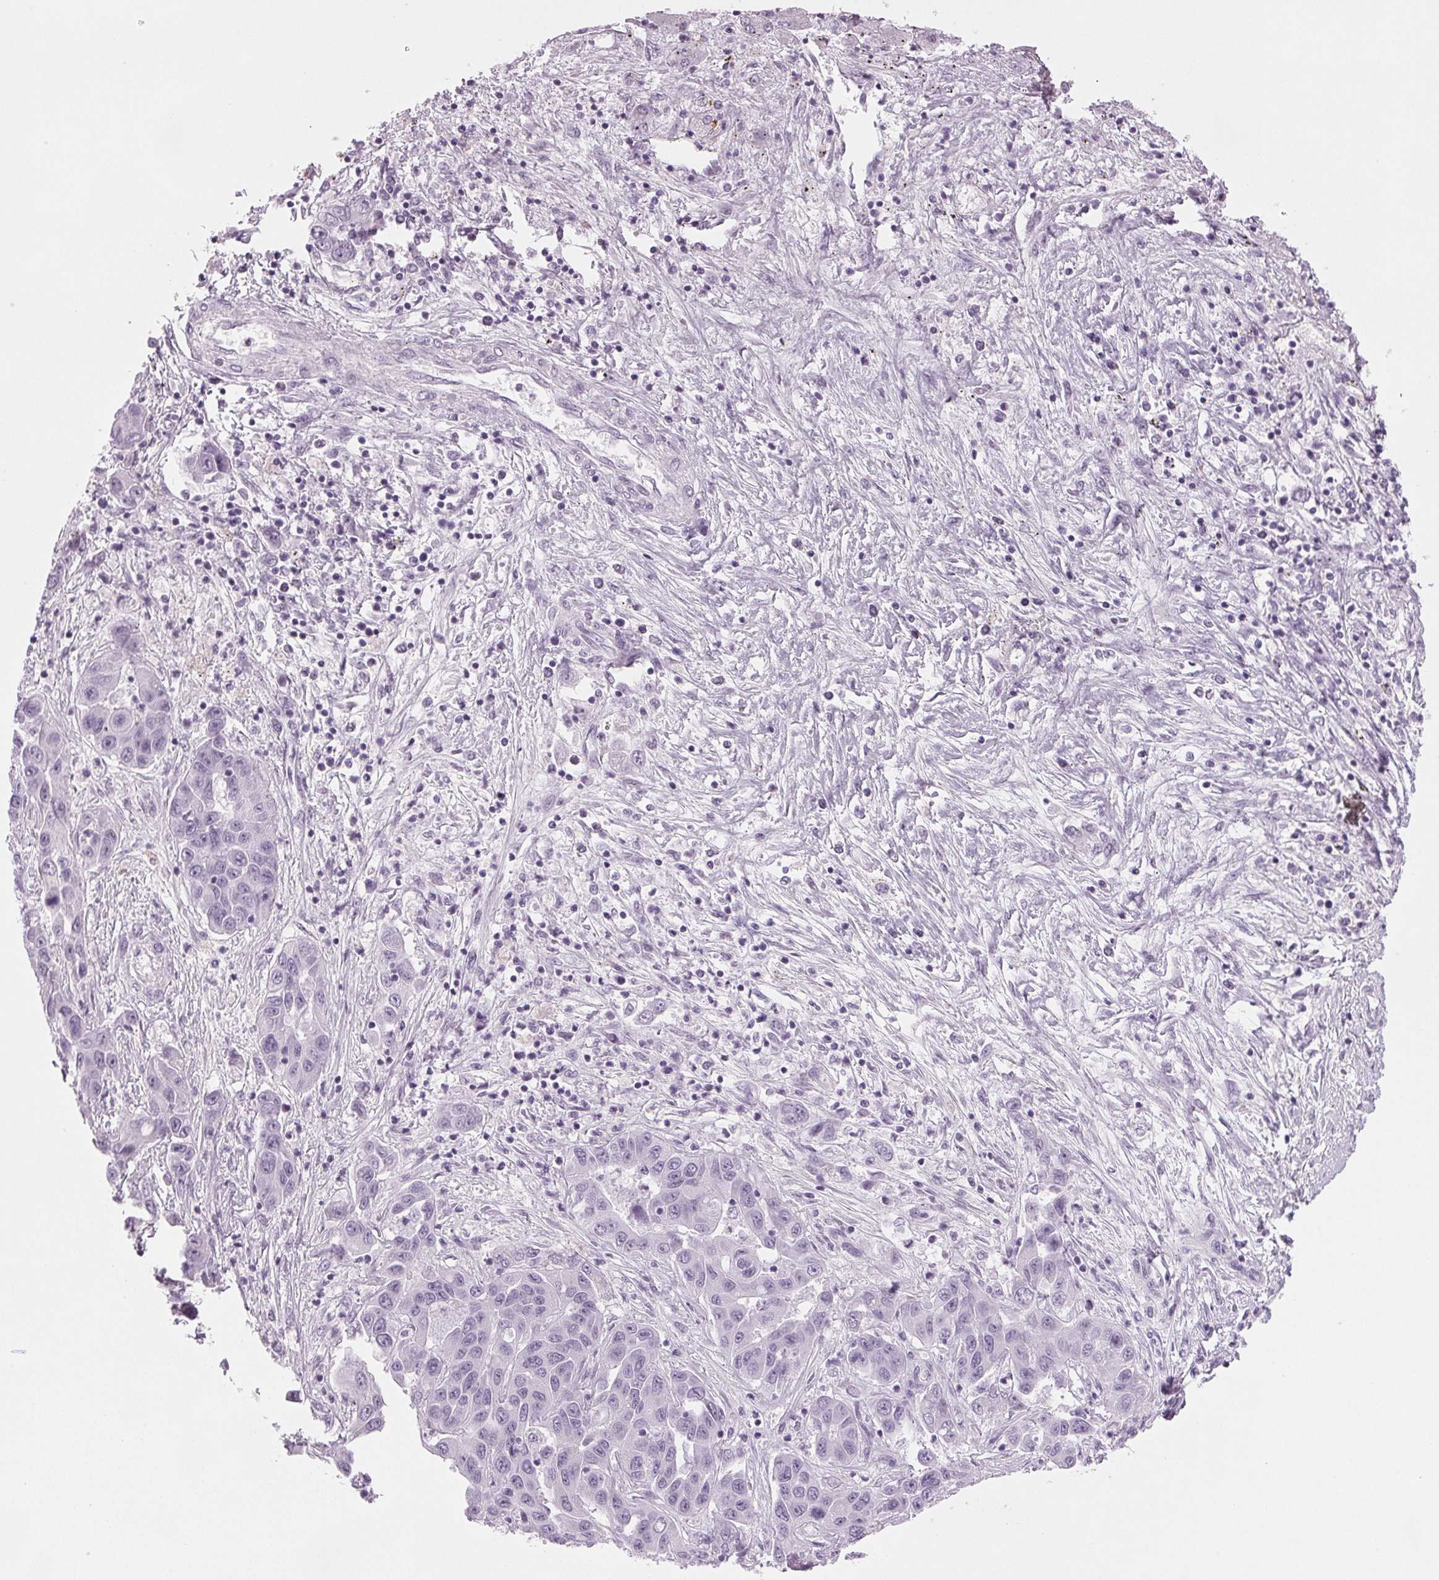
{"staining": {"intensity": "negative", "quantity": "none", "location": "none"}, "tissue": "liver cancer", "cell_type": "Tumor cells", "image_type": "cancer", "snomed": [{"axis": "morphology", "description": "Cholangiocarcinoma"}, {"axis": "topography", "description": "Liver"}], "caption": "This is an immunohistochemistry (IHC) histopathology image of cholangiocarcinoma (liver). There is no positivity in tumor cells.", "gene": "IGF2BP1", "patient": {"sex": "female", "age": 52}}